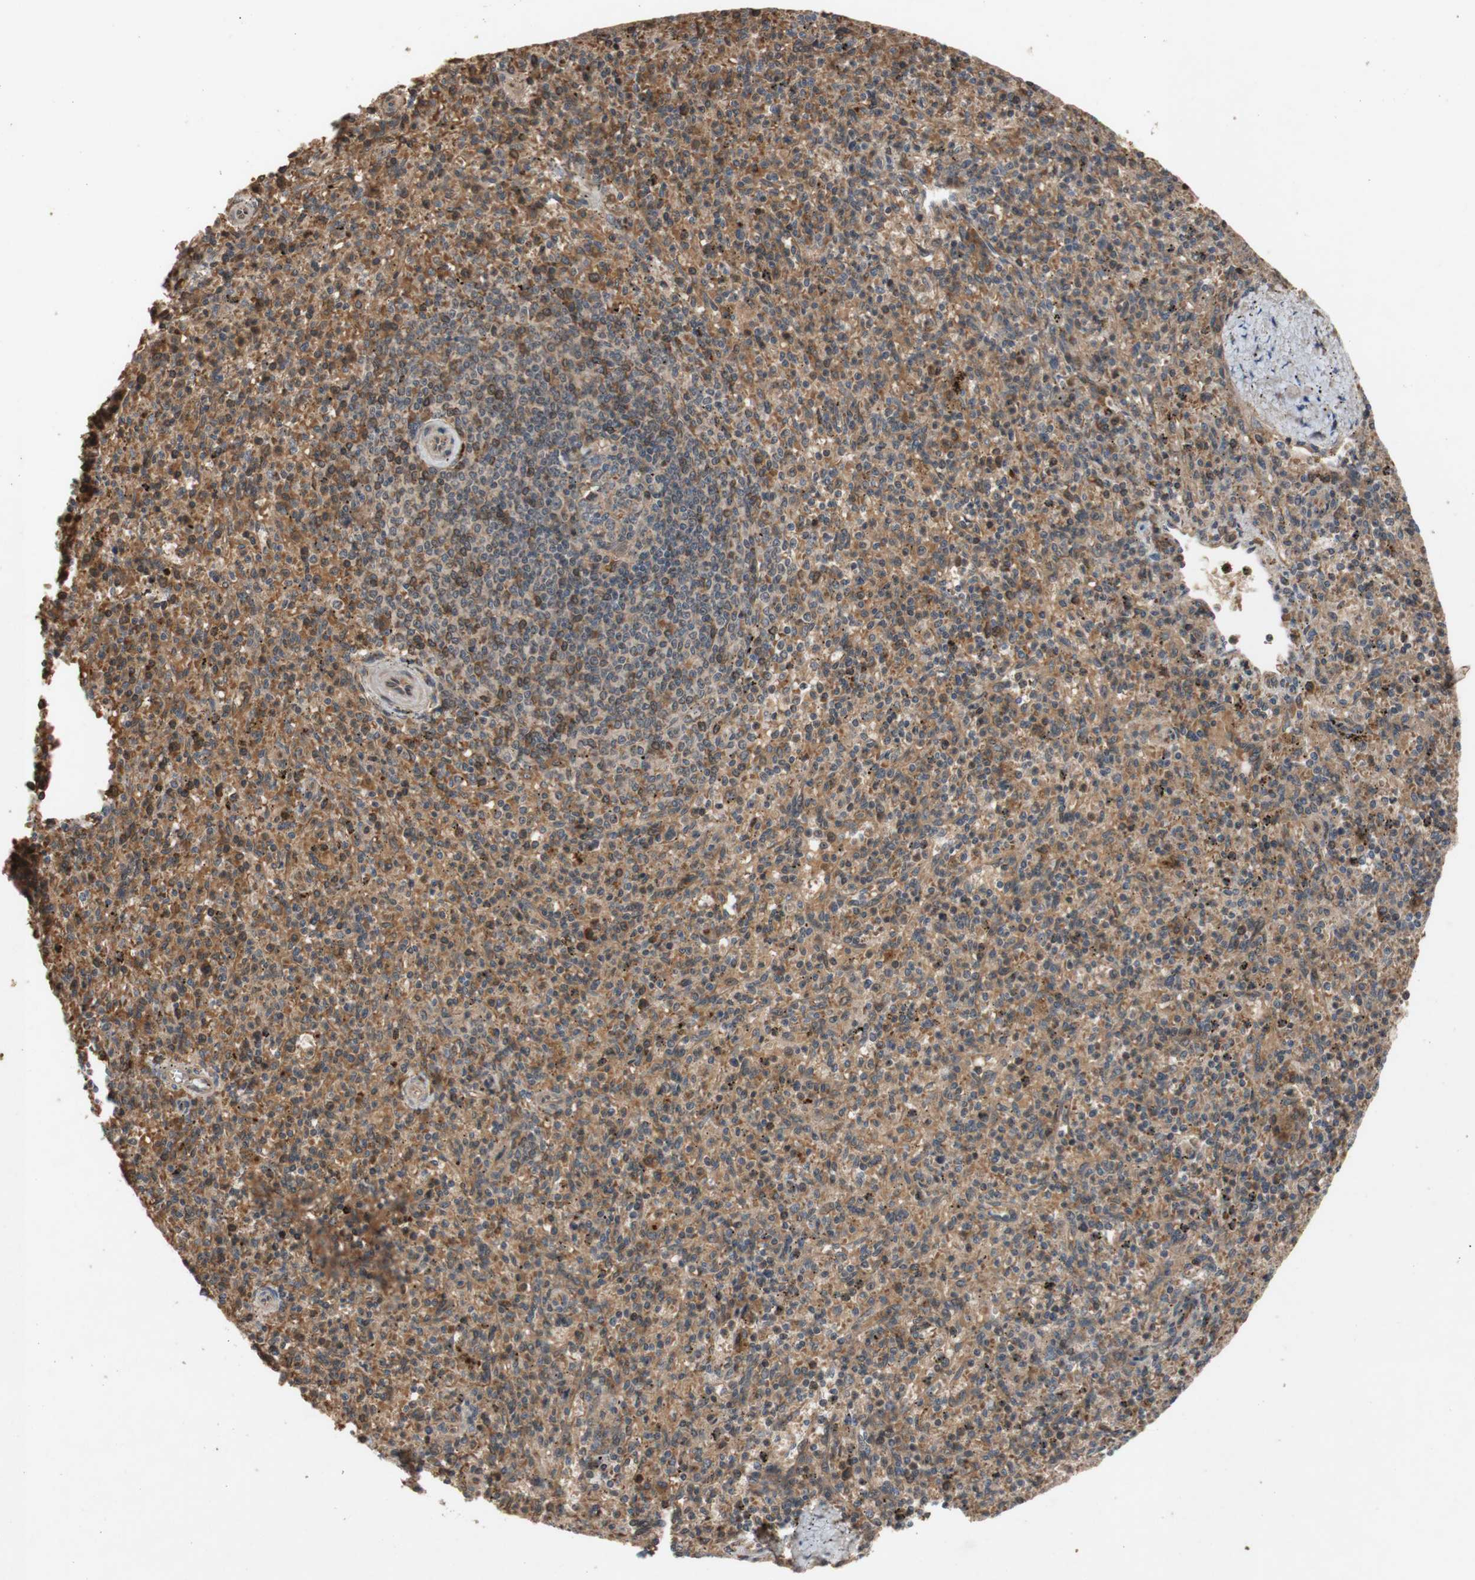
{"staining": {"intensity": "moderate", "quantity": ">75%", "location": "cytoplasmic/membranous"}, "tissue": "spleen", "cell_type": "Cells in red pulp", "image_type": "normal", "snomed": [{"axis": "morphology", "description": "Normal tissue, NOS"}, {"axis": "topography", "description": "Spleen"}], "caption": "The micrograph exhibits staining of unremarkable spleen, revealing moderate cytoplasmic/membranous protein positivity (brown color) within cells in red pulp. (DAB (3,3'-diaminobenzidine) IHC with brightfield microscopy, high magnification).", "gene": "PKN1", "patient": {"sex": "male", "age": 72}}